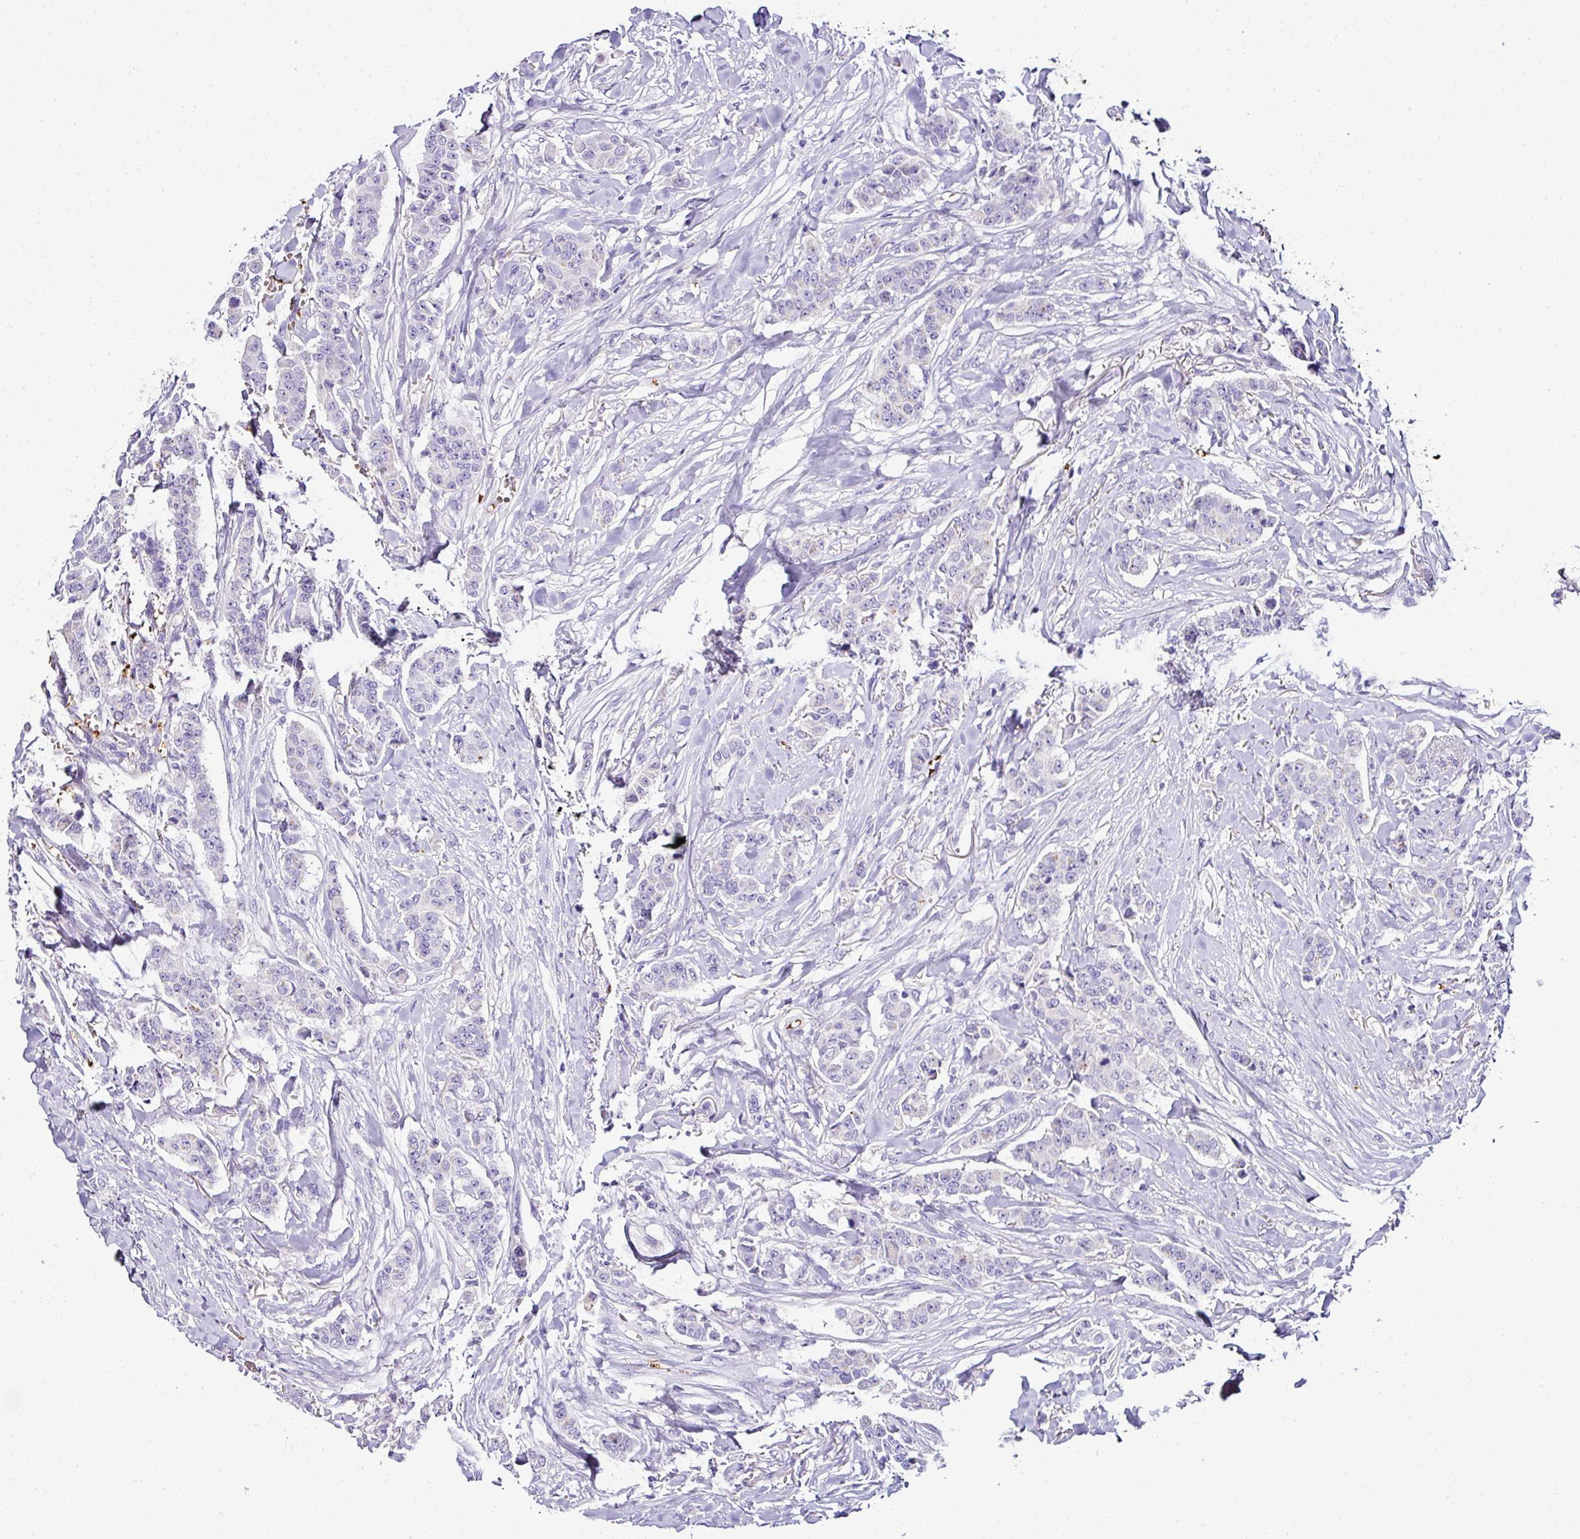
{"staining": {"intensity": "negative", "quantity": "none", "location": "none"}, "tissue": "breast cancer", "cell_type": "Tumor cells", "image_type": "cancer", "snomed": [{"axis": "morphology", "description": "Duct carcinoma"}, {"axis": "topography", "description": "Breast"}], "caption": "Tumor cells are negative for brown protein staining in breast cancer (invasive ductal carcinoma).", "gene": "NAPSA", "patient": {"sex": "female", "age": 40}}